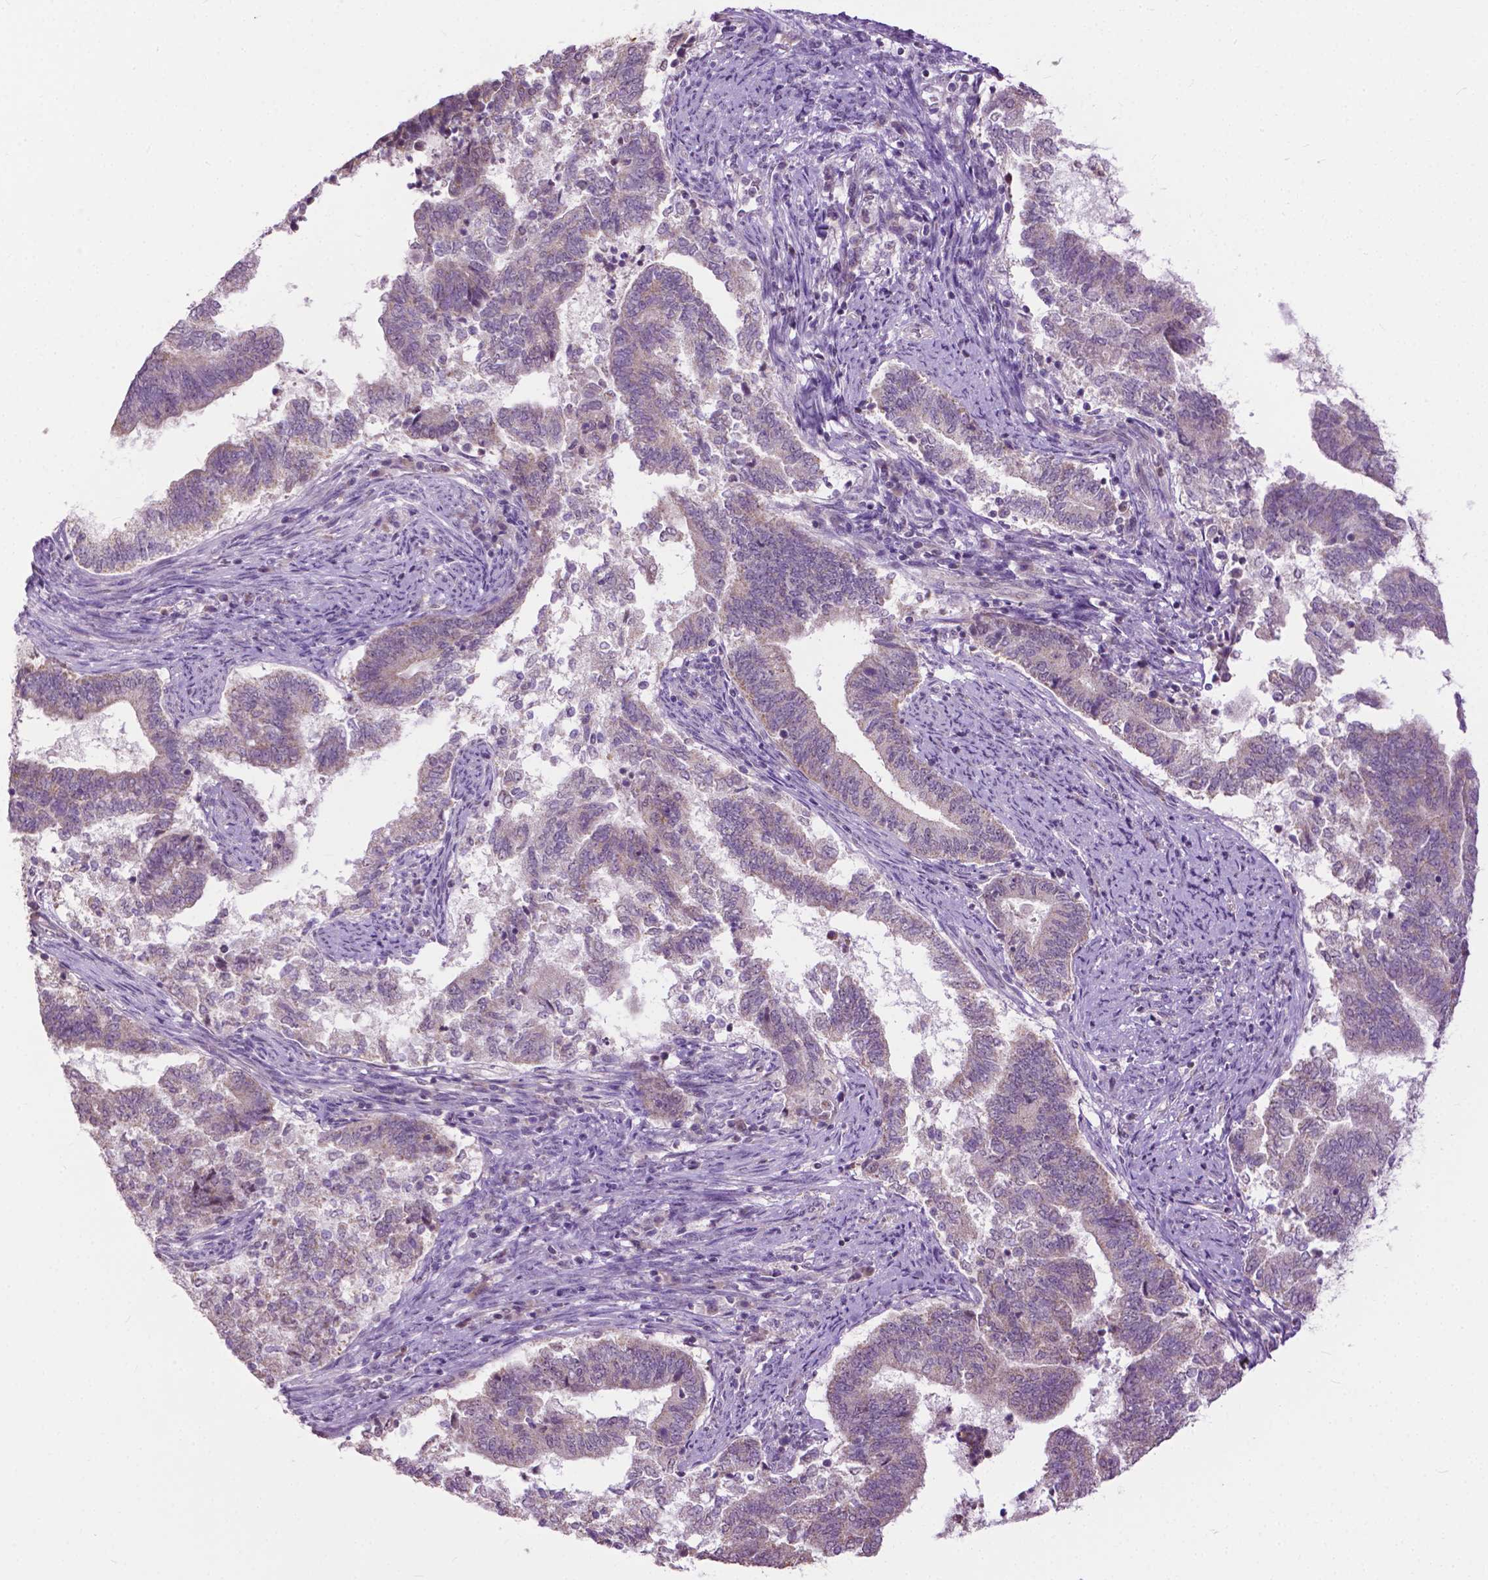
{"staining": {"intensity": "weak", "quantity": "<25%", "location": "cytoplasmic/membranous"}, "tissue": "endometrial cancer", "cell_type": "Tumor cells", "image_type": "cancer", "snomed": [{"axis": "morphology", "description": "Adenocarcinoma, NOS"}, {"axis": "topography", "description": "Endometrium"}], "caption": "DAB immunohistochemical staining of human adenocarcinoma (endometrial) displays no significant expression in tumor cells.", "gene": "TTC9B", "patient": {"sex": "female", "age": 65}}